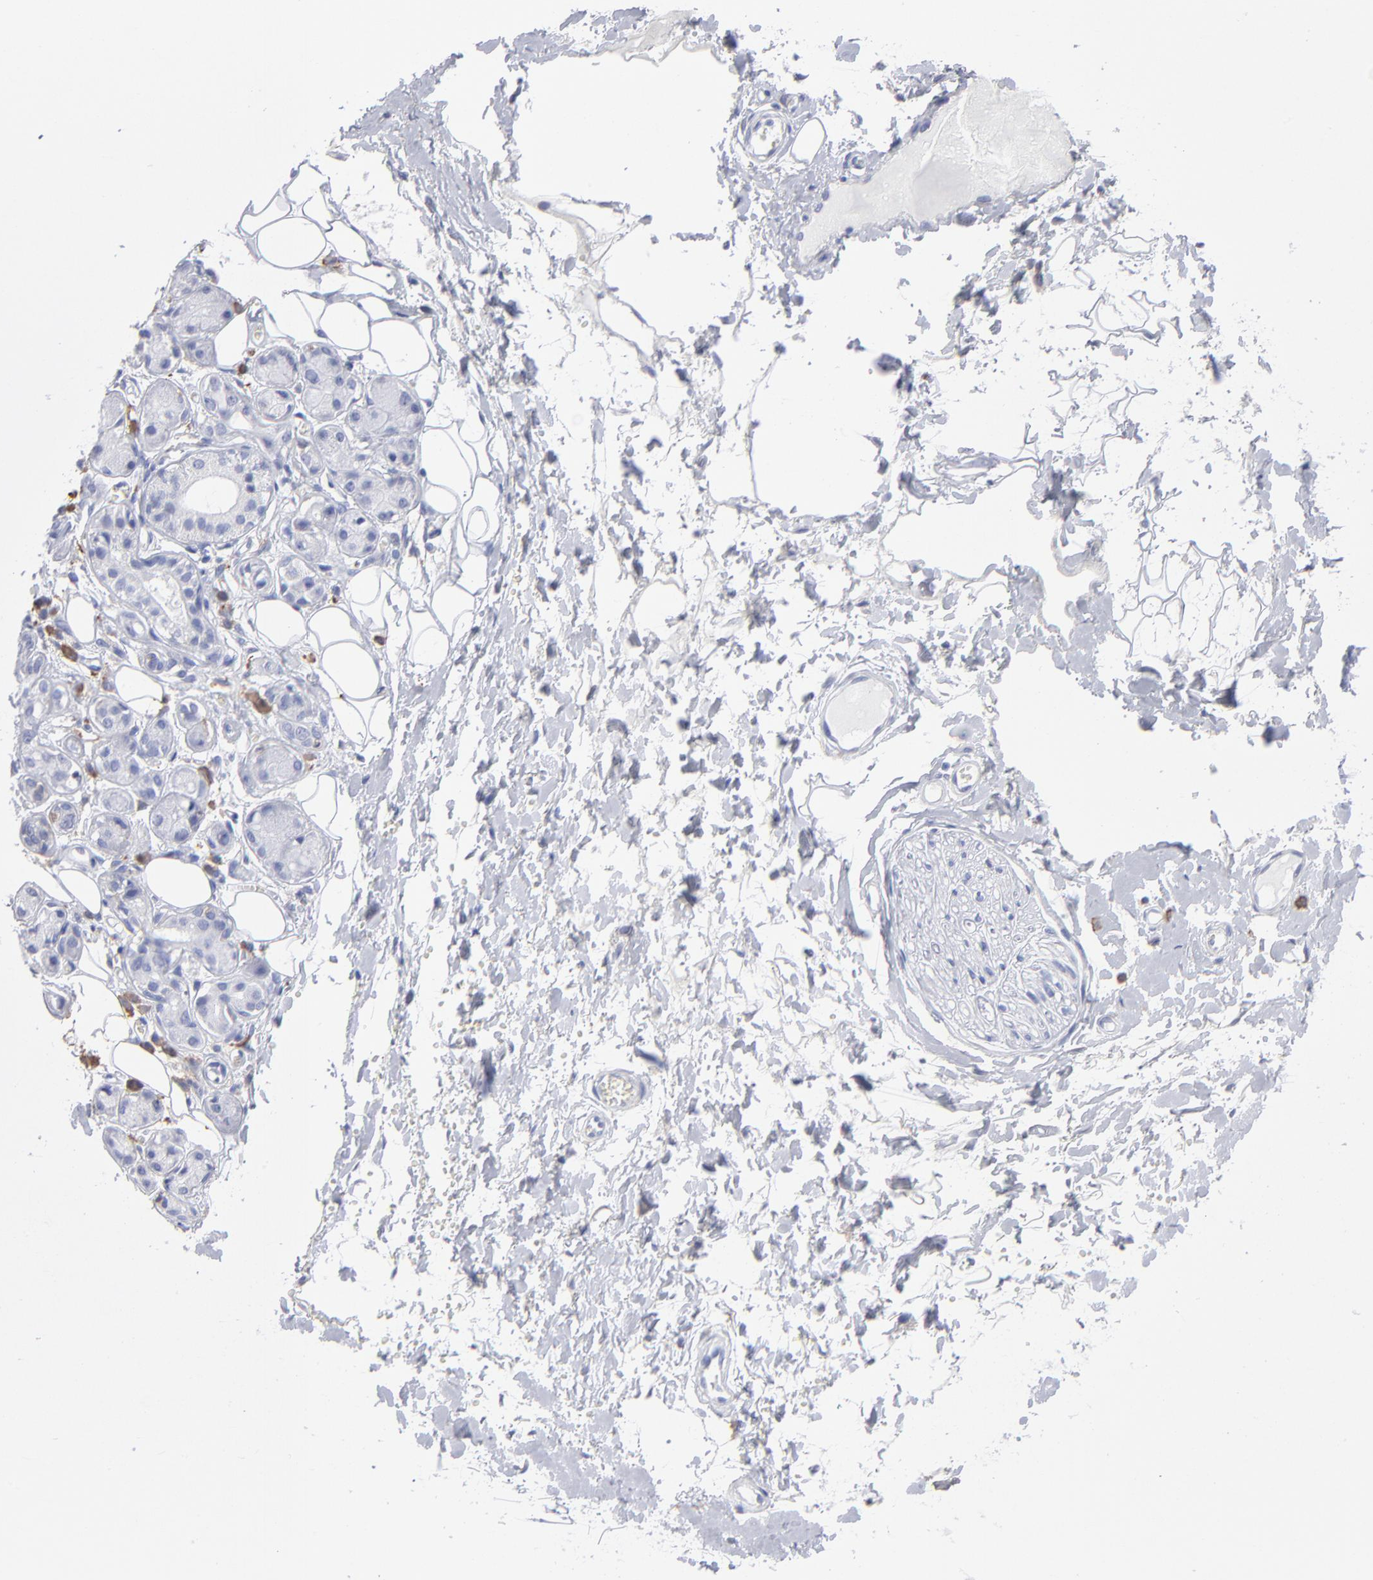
{"staining": {"intensity": "negative", "quantity": "none", "location": "none"}, "tissue": "adipose tissue", "cell_type": "Adipocytes", "image_type": "normal", "snomed": [{"axis": "morphology", "description": "Normal tissue, NOS"}, {"axis": "morphology", "description": "Inflammation, NOS"}, {"axis": "topography", "description": "Salivary gland"}, {"axis": "topography", "description": "Peripheral nerve tissue"}], "caption": "This is an immunohistochemistry micrograph of normal human adipose tissue. There is no staining in adipocytes.", "gene": "LAT2", "patient": {"sex": "female", "age": 75}}